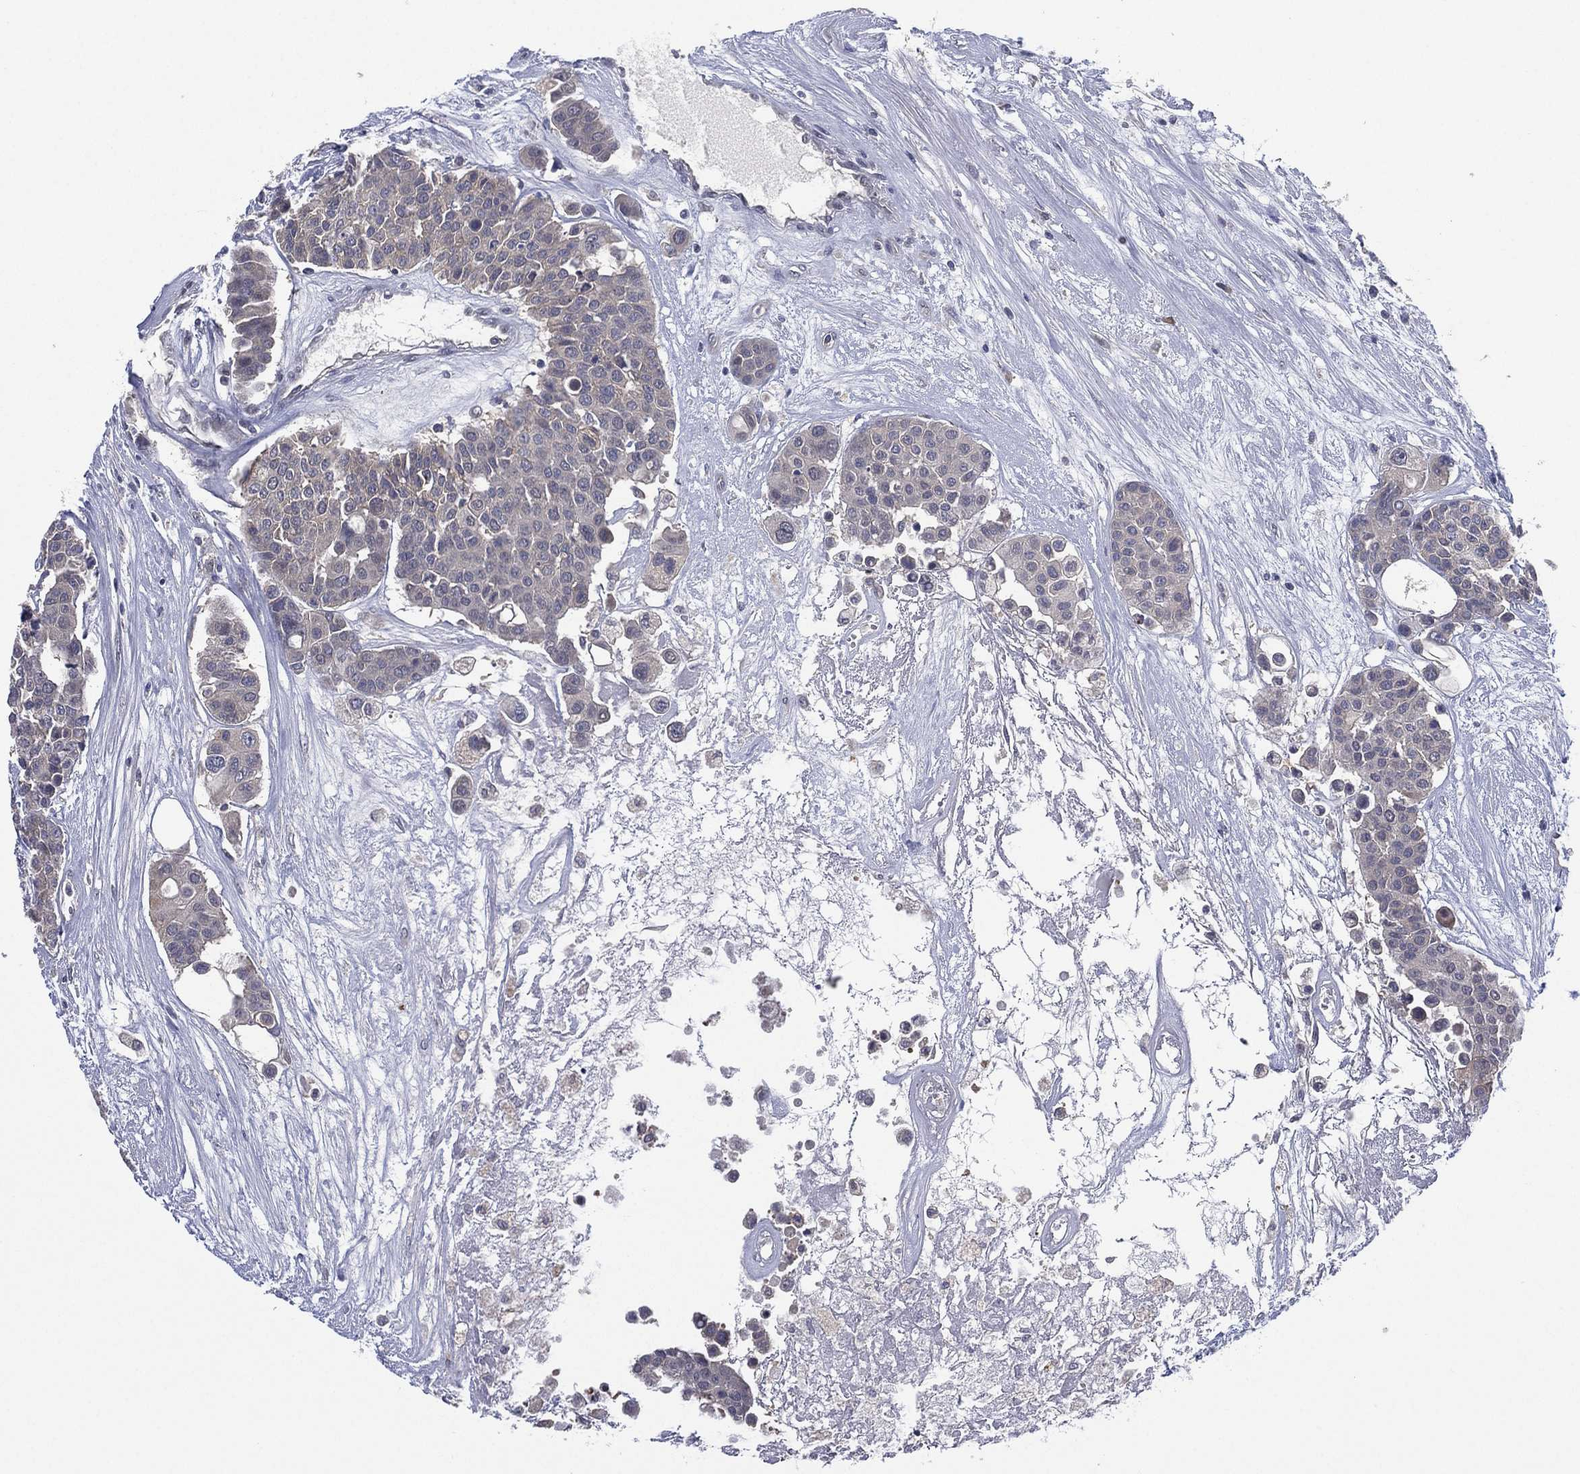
{"staining": {"intensity": "negative", "quantity": "none", "location": "none"}, "tissue": "carcinoid", "cell_type": "Tumor cells", "image_type": "cancer", "snomed": [{"axis": "morphology", "description": "Carcinoid, malignant, NOS"}, {"axis": "topography", "description": "Colon"}], "caption": "Tumor cells are negative for brown protein staining in carcinoid.", "gene": "MPP7", "patient": {"sex": "male", "age": 81}}